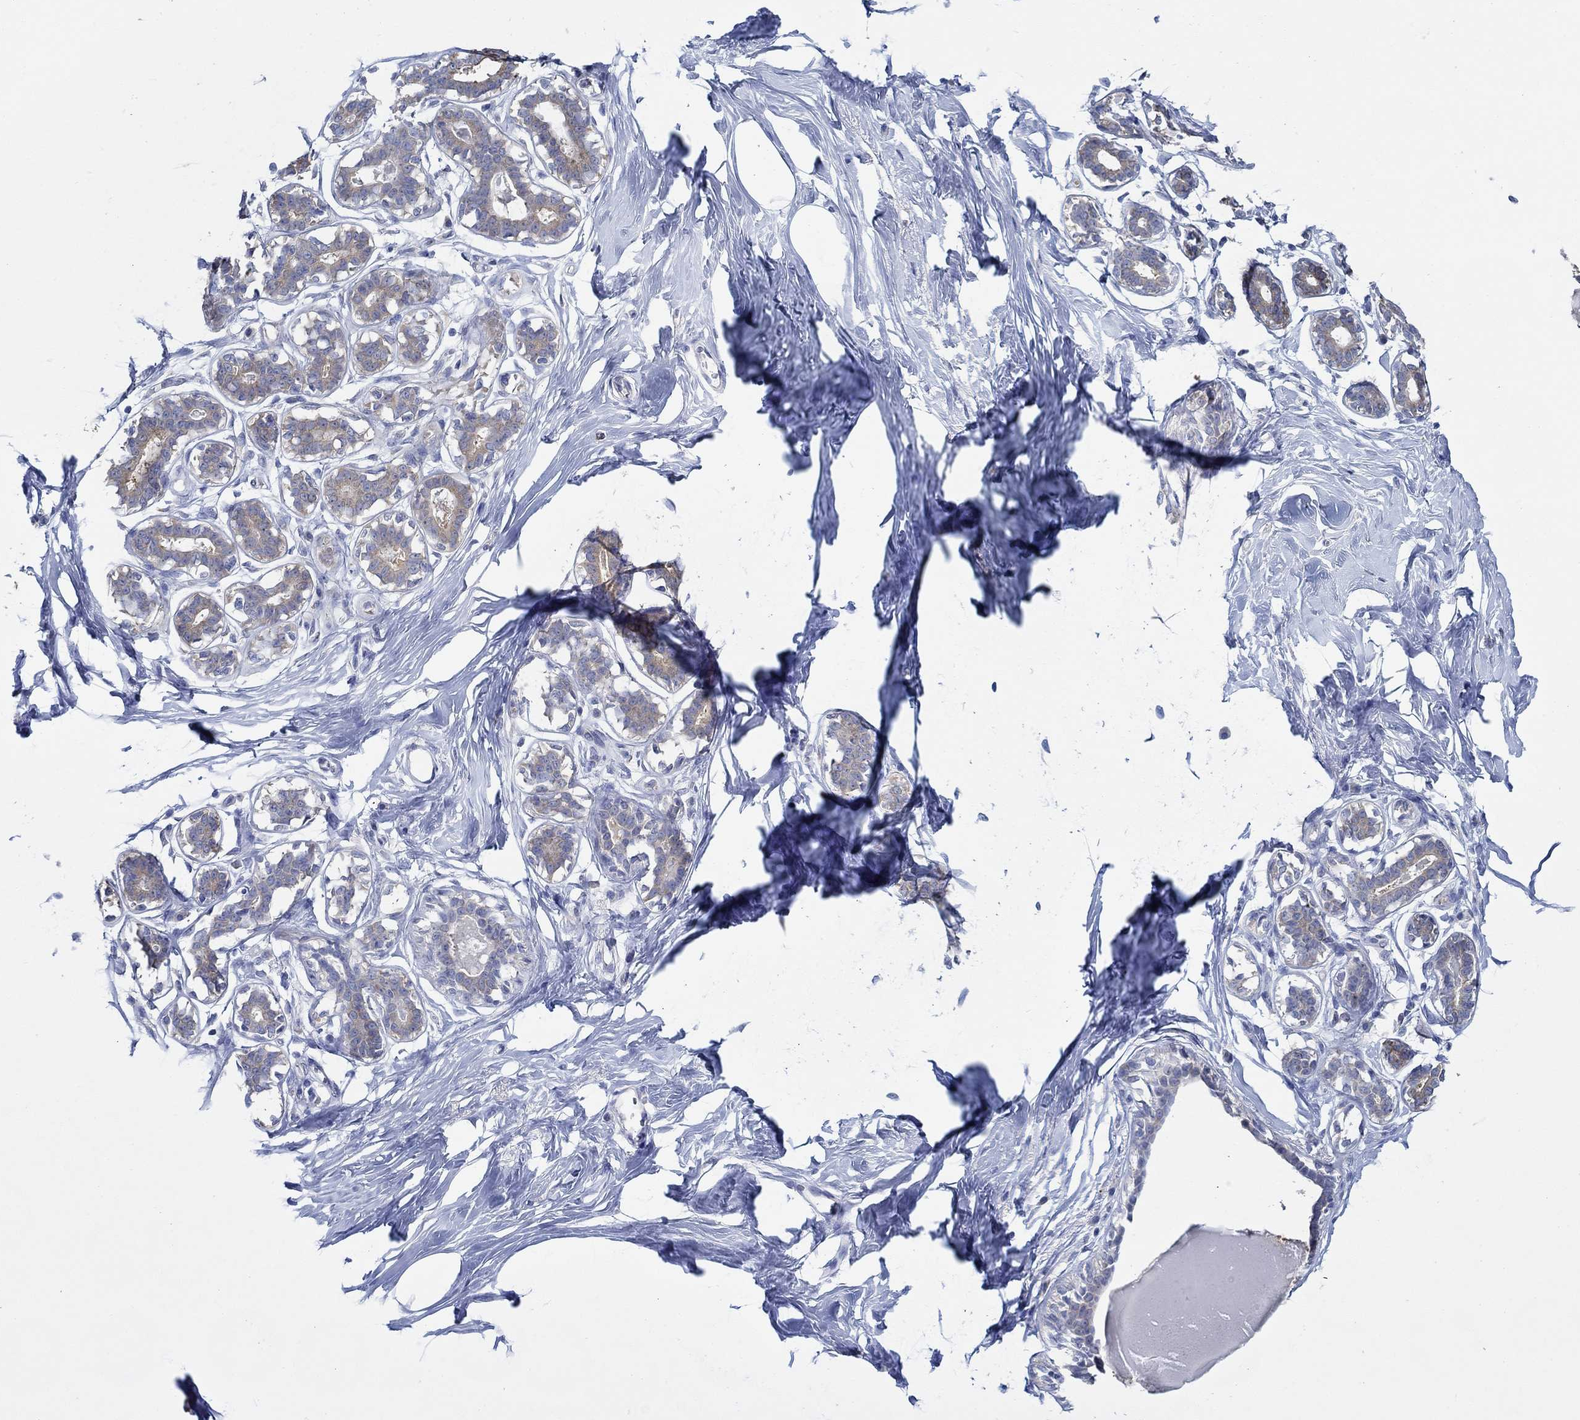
{"staining": {"intensity": "negative", "quantity": "none", "location": "none"}, "tissue": "breast", "cell_type": "Adipocytes", "image_type": "normal", "snomed": [{"axis": "morphology", "description": "Normal tissue, NOS"}, {"axis": "morphology", "description": "Lobular carcinoma, in situ"}, {"axis": "topography", "description": "Breast"}], "caption": "IHC of unremarkable human breast shows no positivity in adipocytes. (DAB IHC with hematoxylin counter stain).", "gene": "SLC27A3", "patient": {"sex": "female", "age": 35}}